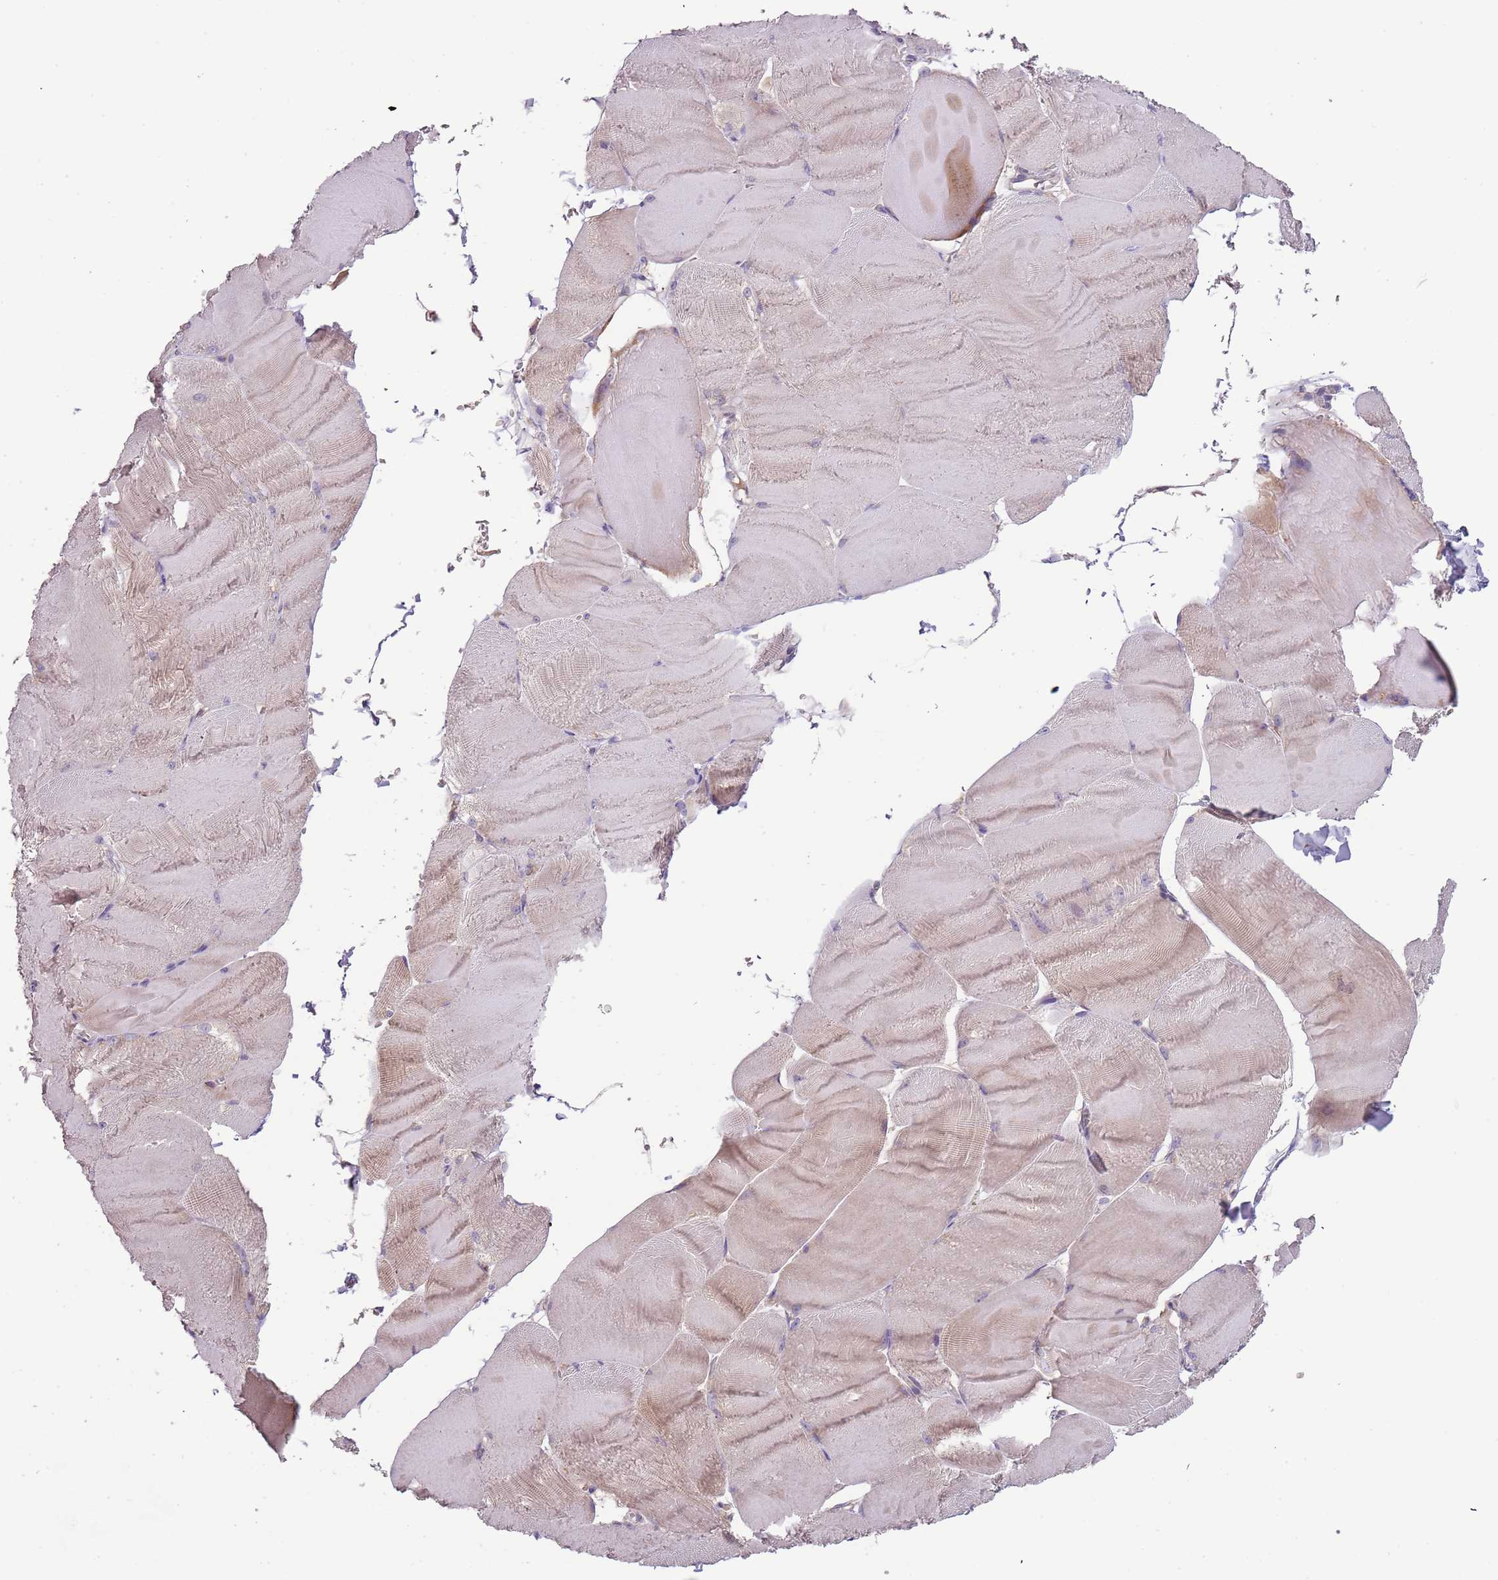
{"staining": {"intensity": "weak", "quantity": "<25%", "location": "cytoplasmic/membranous"}, "tissue": "skeletal muscle", "cell_type": "Myocytes", "image_type": "normal", "snomed": [{"axis": "morphology", "description": "Normal tissue, NOS"}, {"axis": "morphology", "description": "Basal cell carcinoma"}, {"axis": "topography", "description": "Skeletal muscle"}], "caption": "Immunohistochemistry (IHC) image of normal skeletal muscle stained for a protein (brown), which shows no expression in myocytes.", "gene": "FECH", "patient": {"sex": "female", "age": 64}}